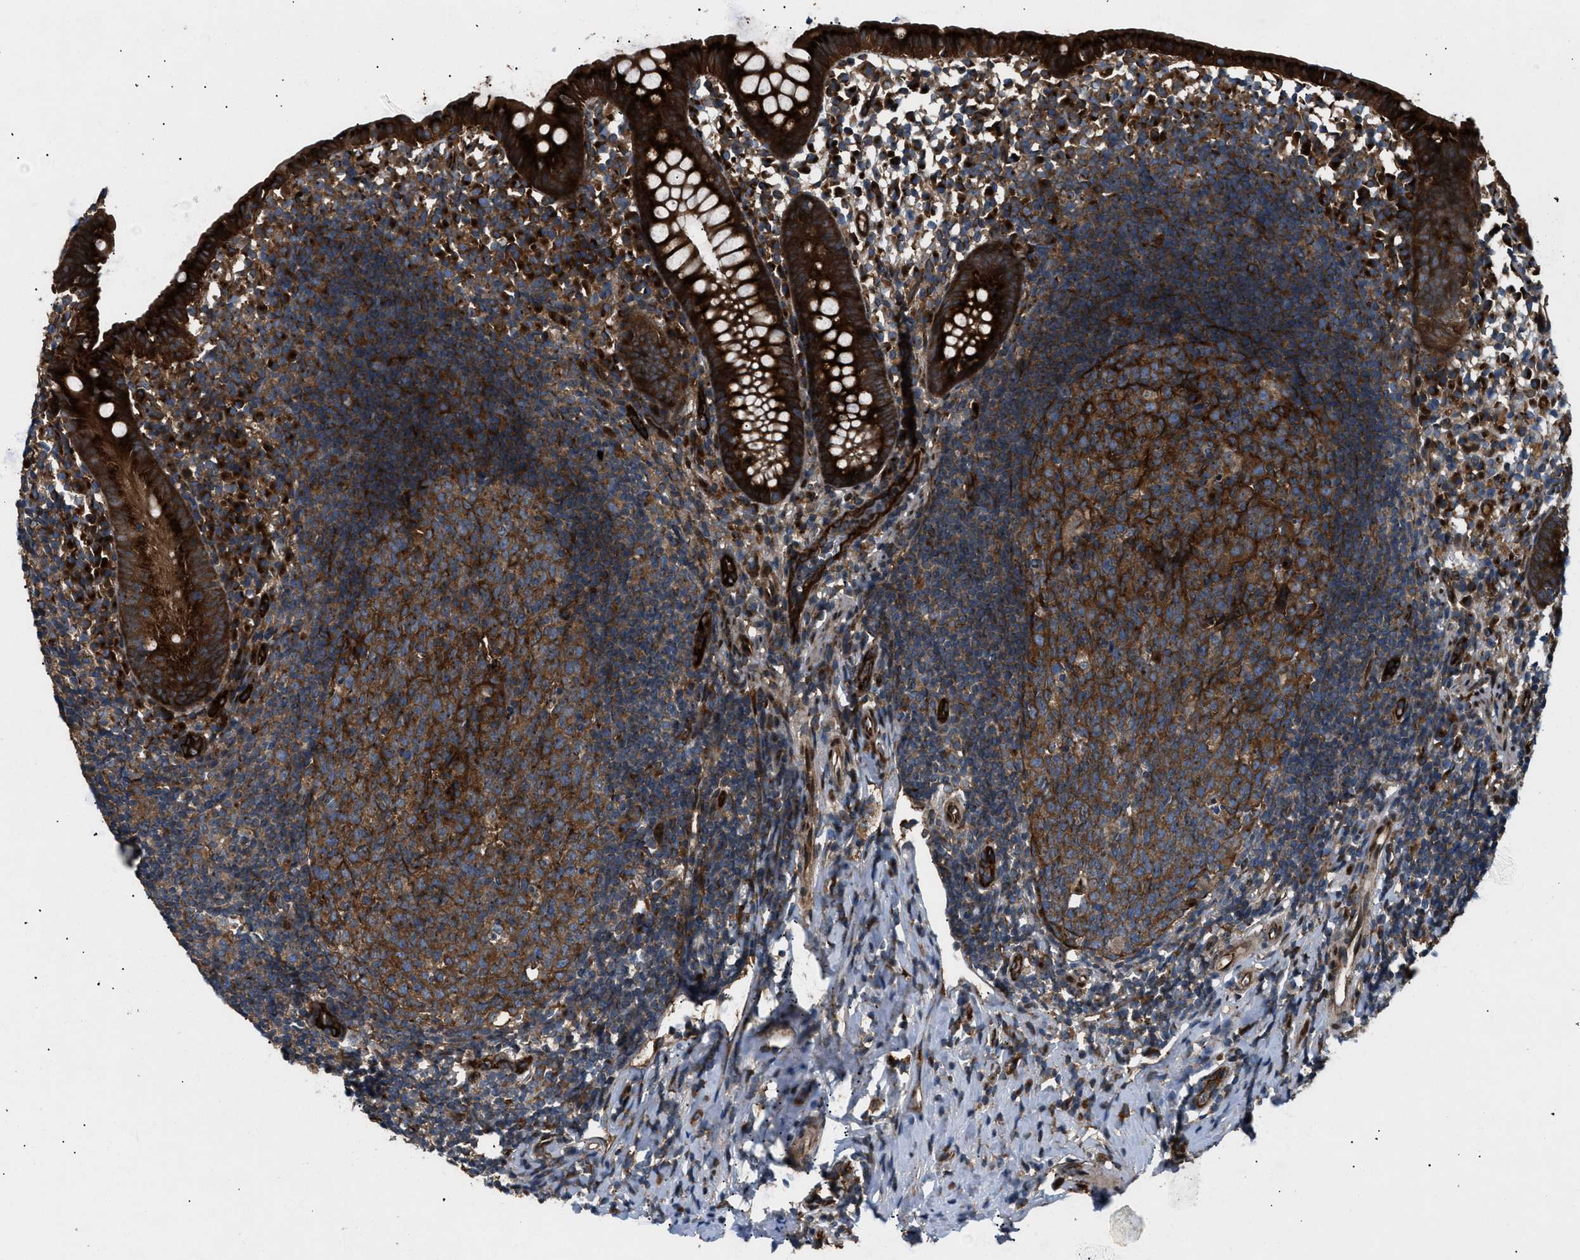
{"staining": {"intensity": "strong", "quantity": ">75%", "location": "cytoplasmic/membranous"}, "tissue": "appendix", "cell_type": "Glandular cells", "image_type": "normal", "snomed": [{"axis": "morphology", "description": "Normal tissue, NOS"}, {"axis": "topography", "description": "Appendix"}], "caption": "Human appendix stained for a protein (brown) displays strong cytoplasmic/membranous positive expression in about >75% of glandular cells.", "gene": "LYSMD3", "patient": {"sex": "female", "age": 20}}